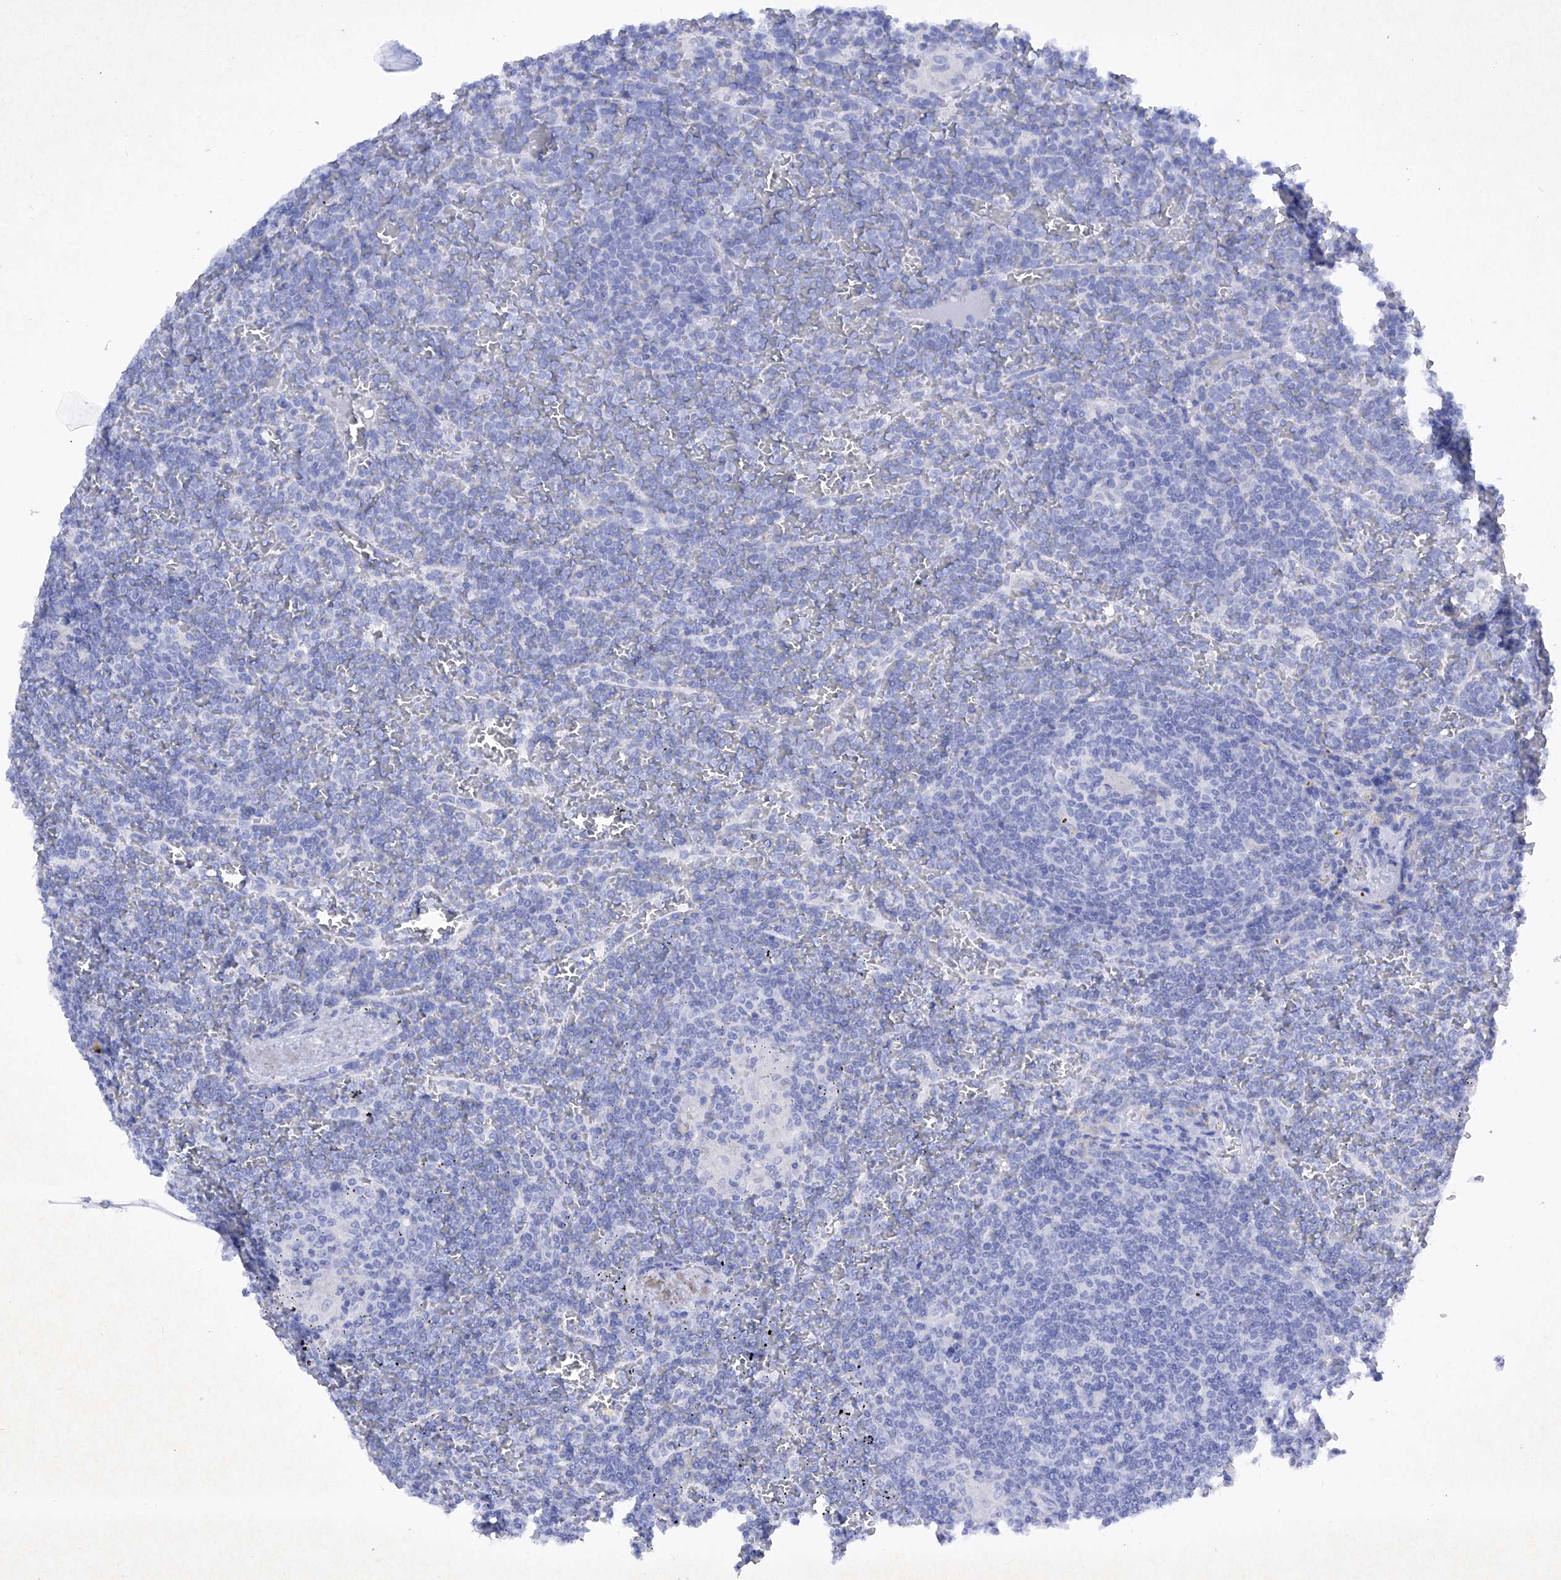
{"staining": {"intensity": "negative", "quantity": "none", "location": "none"}, "tissue": "lymphoma", "cell_type": "Tumor cells", "image_type": "cancer", "snomed": [{"axis": "morphology", "description": "Malignant lymphoma, non-Hodgkin's type, Low grade"}, {"axis": "topography", "description": "Spleen"}], "caption": "Tumor cells are negative for brown protein staining in lymphoma.", "gene": "BARX2", "patient": {"sex": "female", "age": 19}}